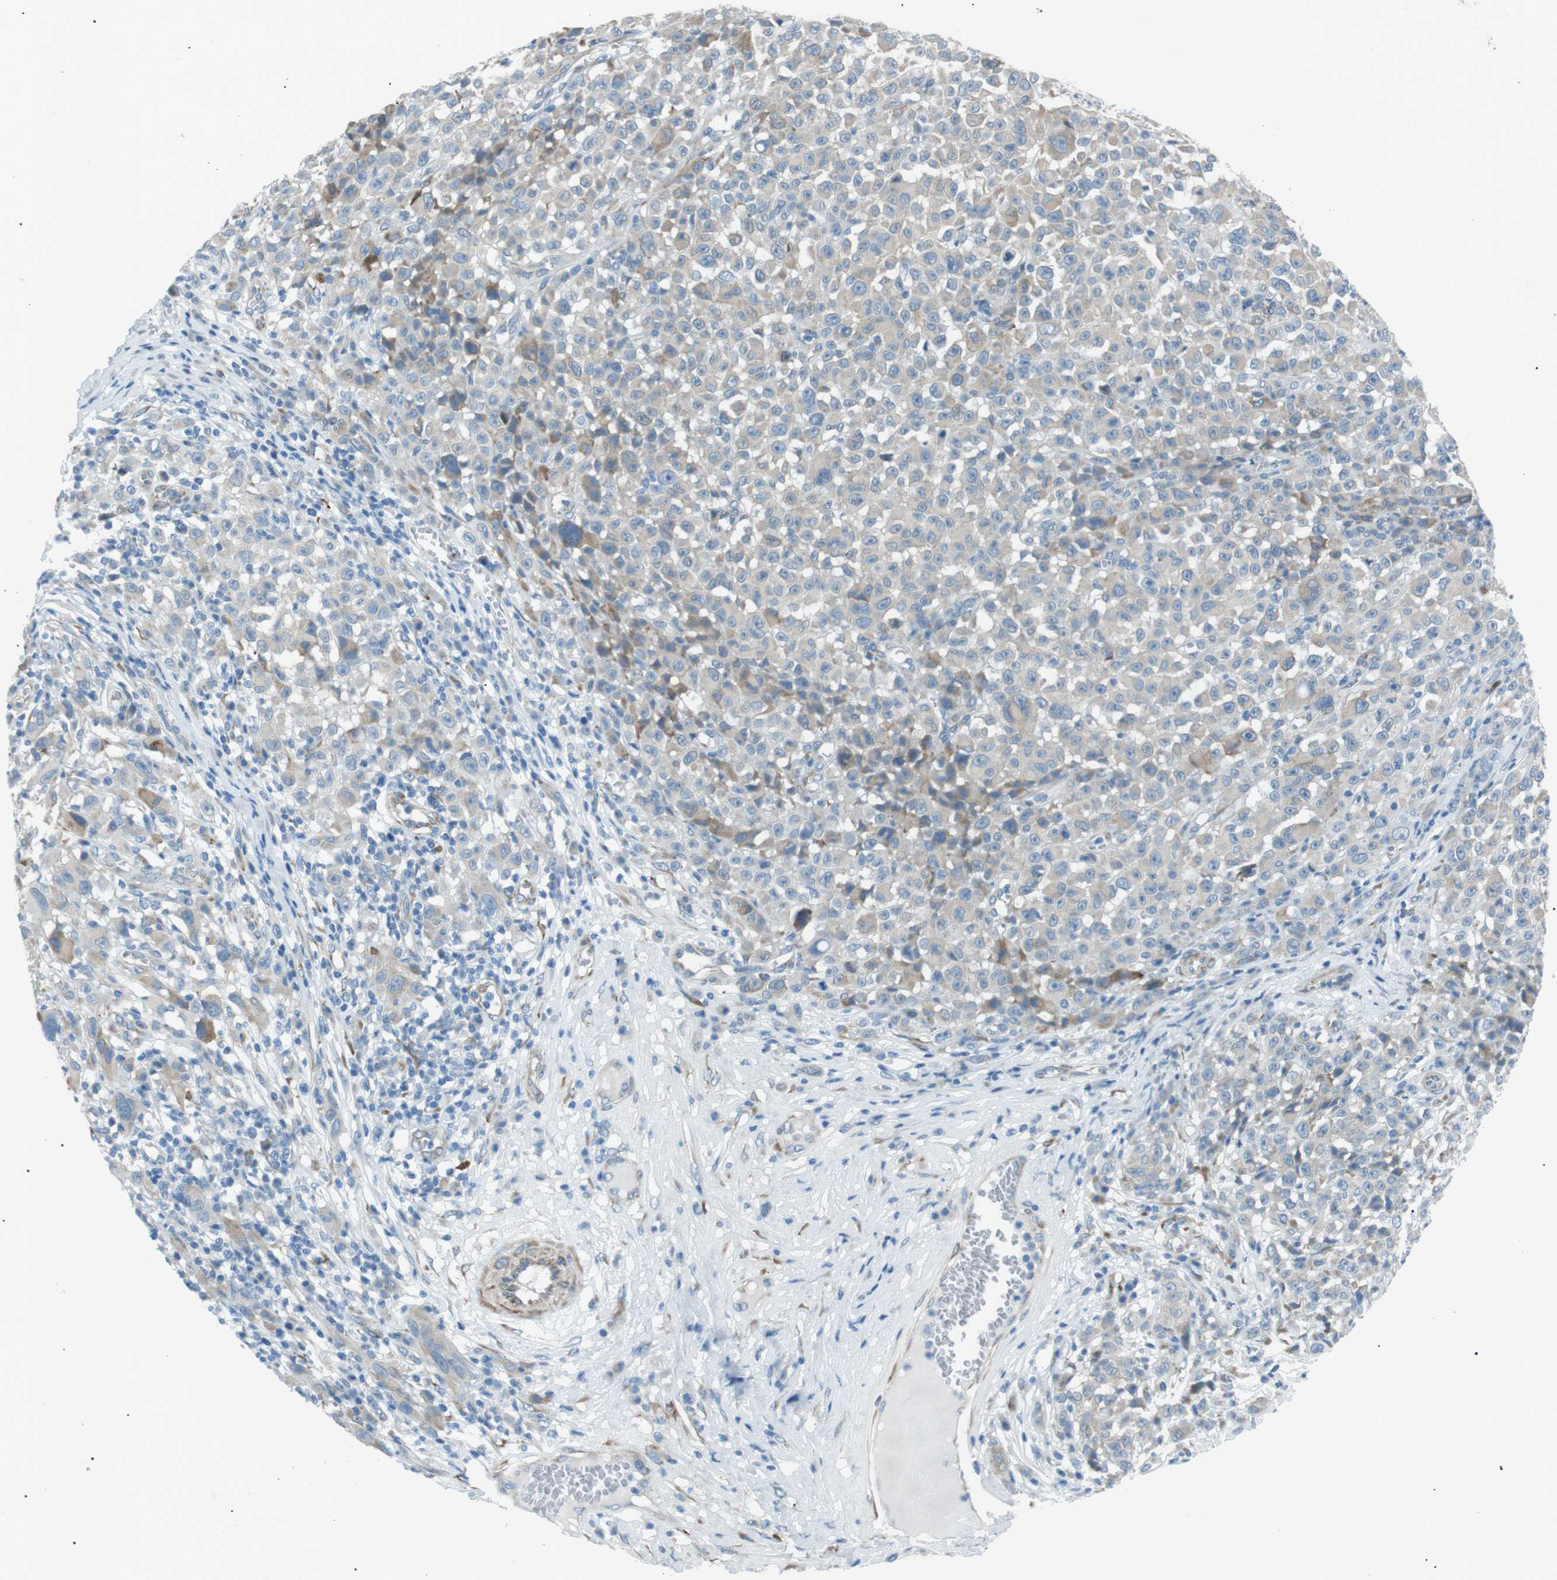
{"staining": {"intensity": "negative", "quantity": "none", "location": "none"}, "tissue": "melanoma", "cell_type": "Tumor cells", "image_type": "cancer", "snomed": [{"axis": "morphology", "description": "Malignant melanoma, NOS"}, {"axis": "topography", "description": "Skin"}], "caption": "A micrograph of human malignant melanoma is negative for staining in tumor cells.", "gene": "MTARC2", "patient": {"sex": "female", "age": 82}}